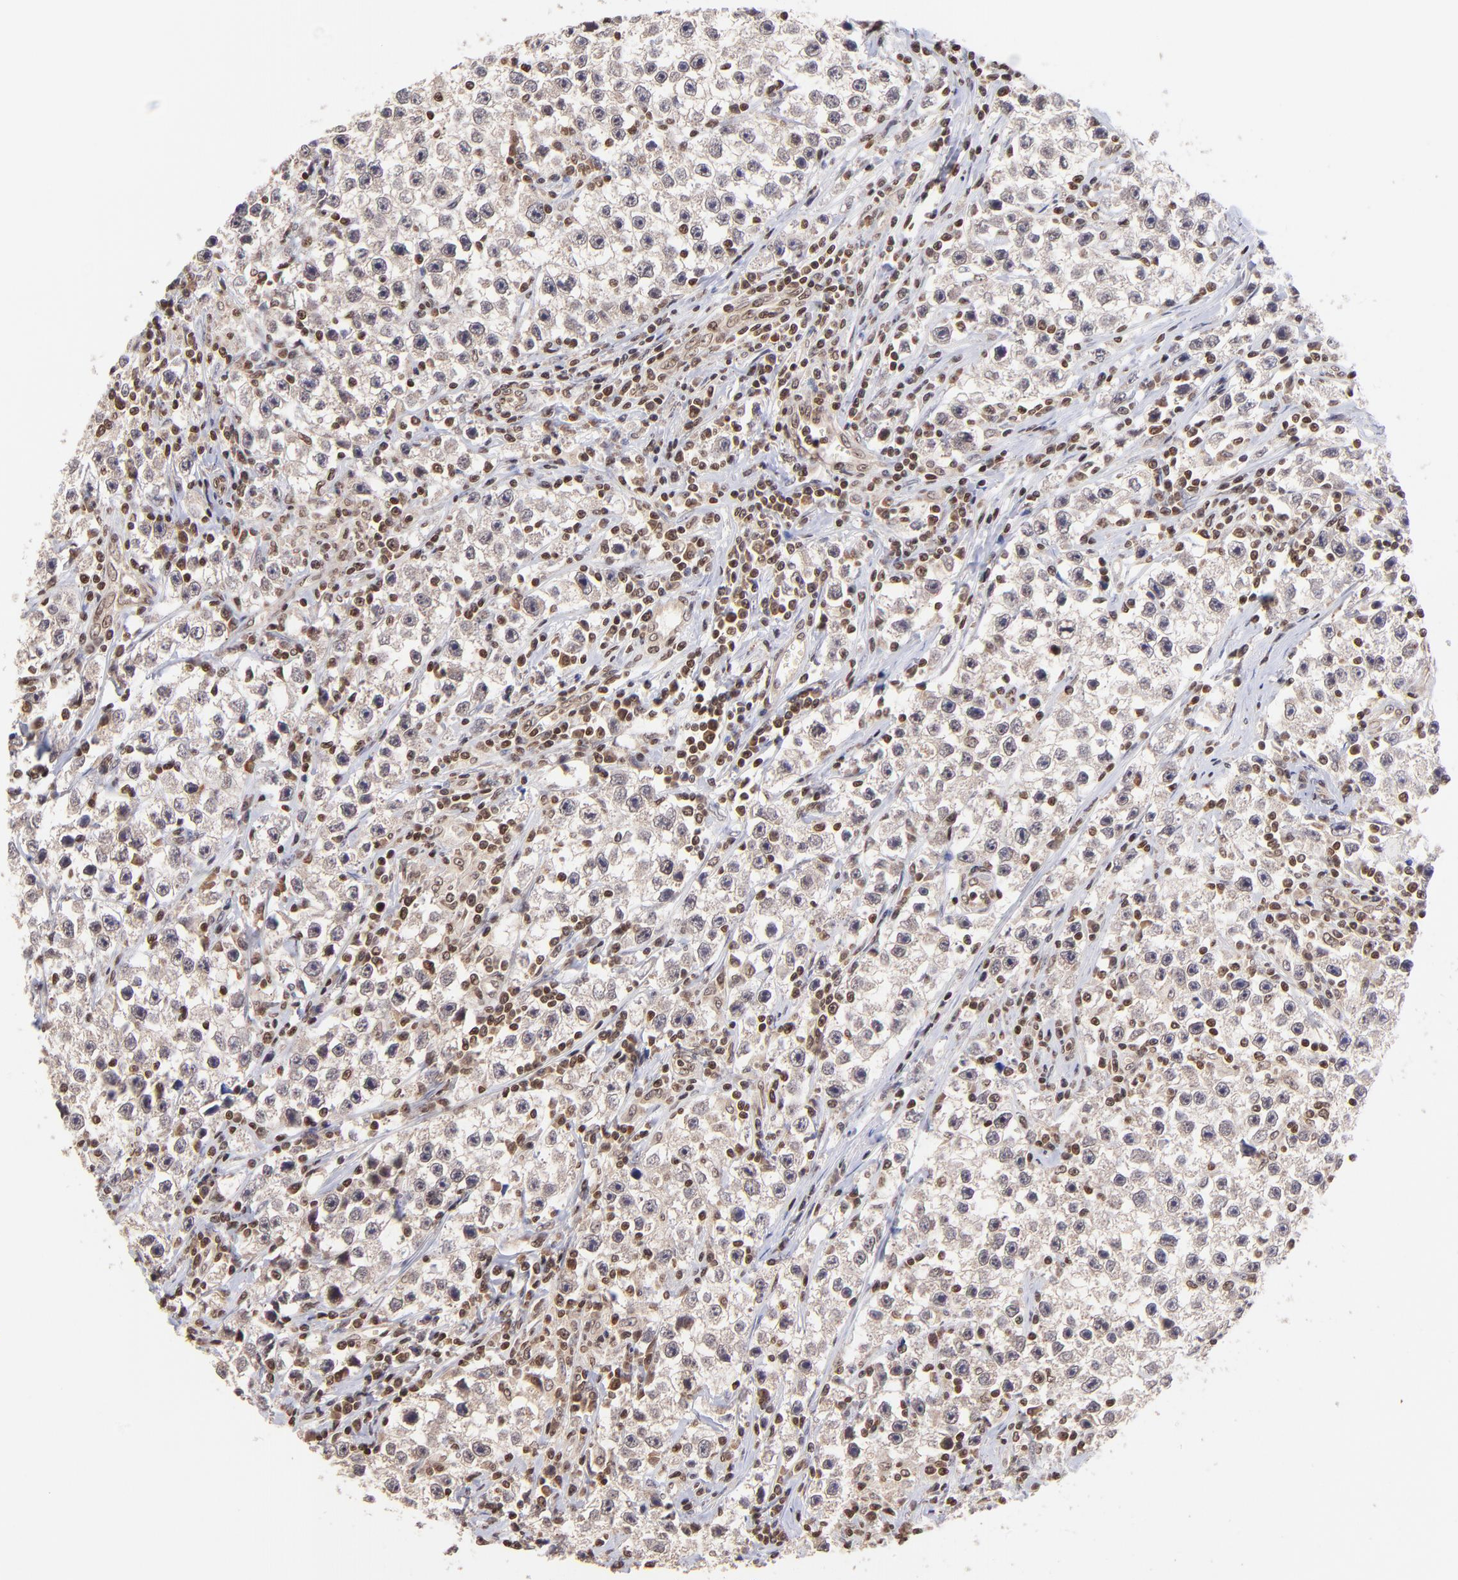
{"staining": {"intensity": "weak", "quantity": ">75%", "location": "cytoplasmic/membranous"}, "tissue": "testis cancer", "cell_type": "Tumor cells", "image_type": "cancer", "snomed": [{"axis": "morphology", "description": "Seminoma, NOS"}, {"axis": "topography", "description": "Testis"}], "caption": "An image of testis cancer (seminoma) stained for a protein exhibits weak cytoplasmic/membranous brown staining in tumor cells. The staining is performed using DAB (3,3'-diaminobenzidine) brown chromogen to label protein expression. The nuclei are counter-stained blue using hematoxylin.", "gene": "WDR25", "patient": {"sex": "male", "age": 35}}